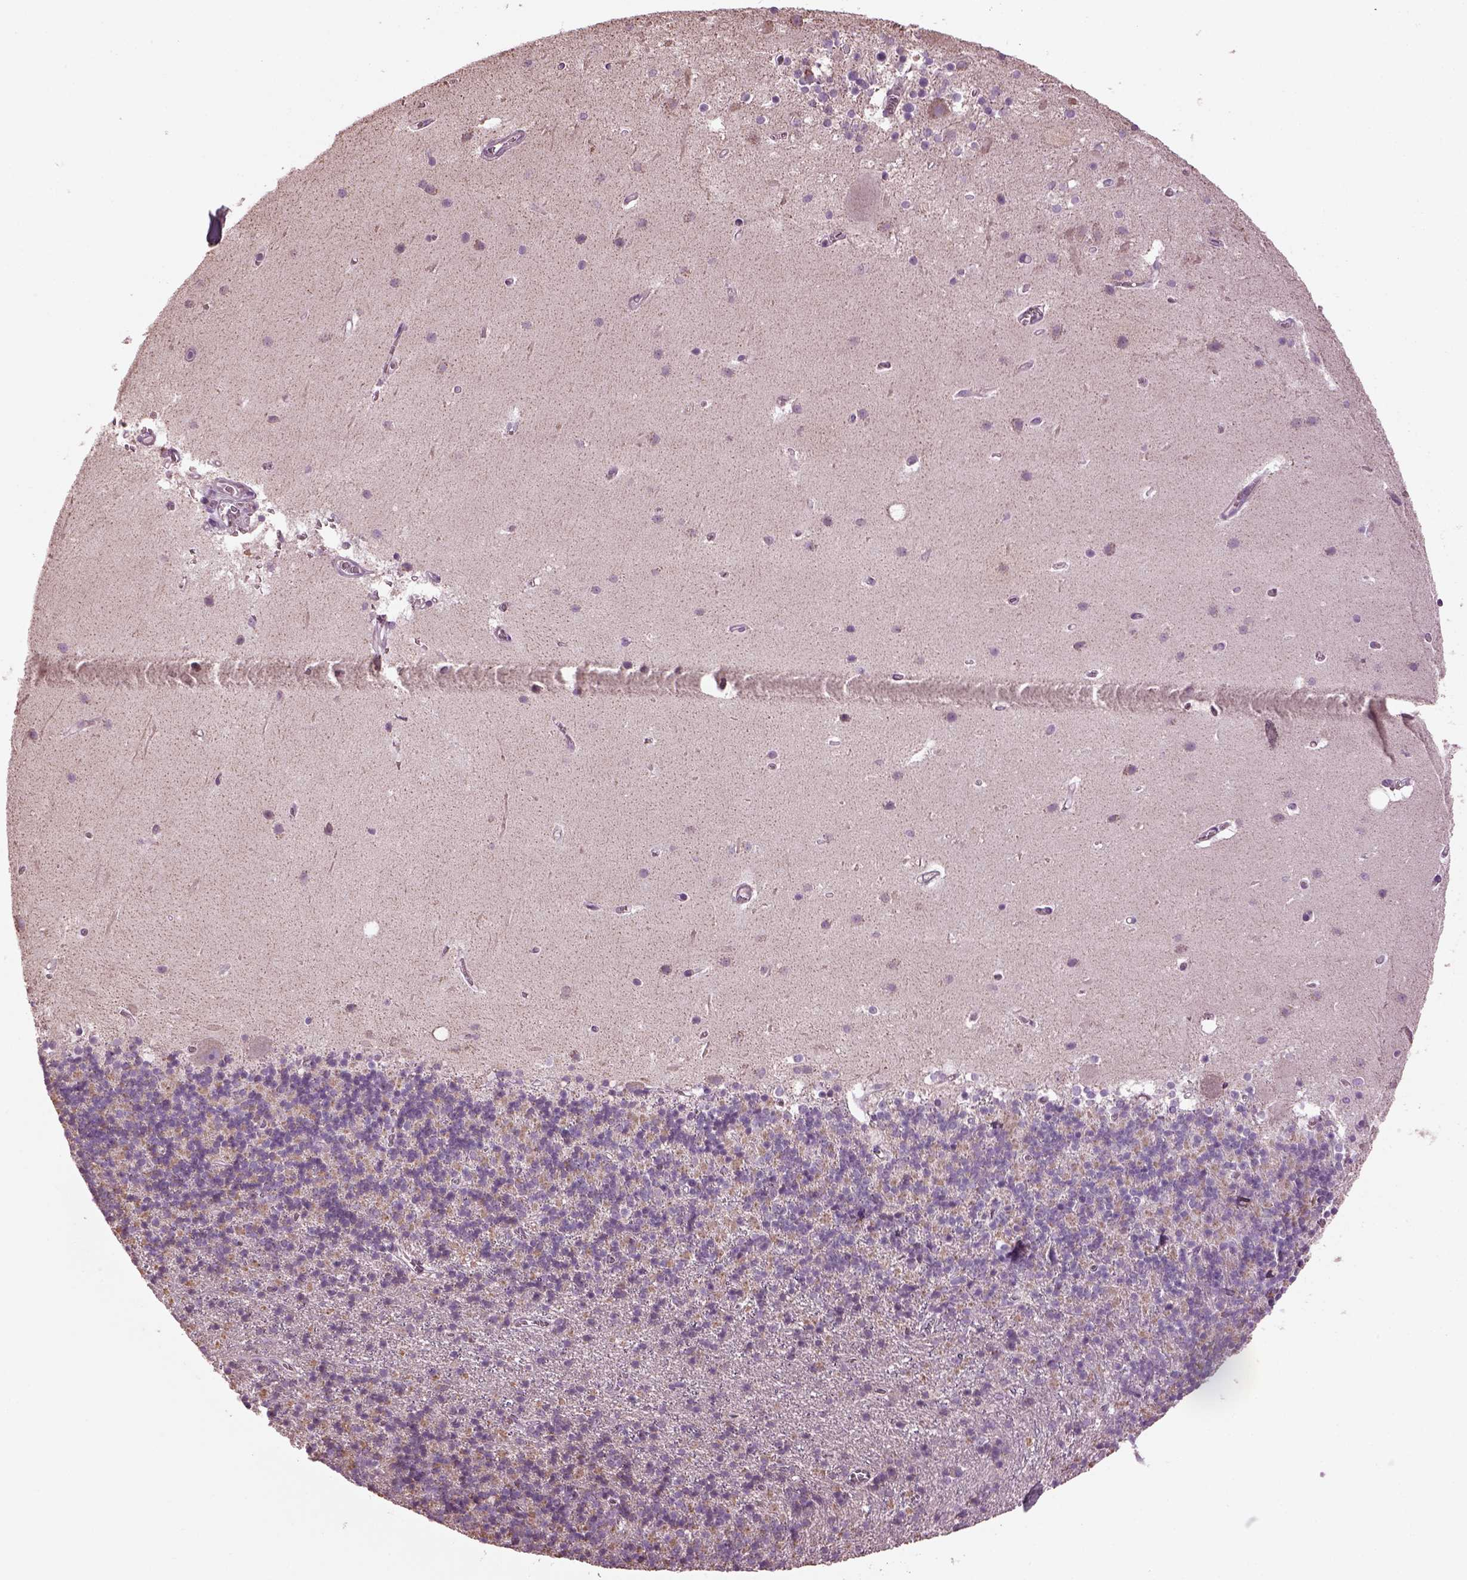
{"staining": {"intensity": "negative", "quantity": "none", "location": "none"}, "tissue": "cerebellum", "cell_type": "Cells in granular layer", "image_type": "normal", "snomed": [{"axis": "morphology", "description": "Normal tissue, NOS"}, {"axis": "topography", "description": "Cerebellum"}], "caption": "An immunohistochemistry image of normal cerebellum is shown. There is no staining in cells in granular layer of cerebellum. (DAB (3,3'-diaminobenzidine) IHC with hematoxylin counter stain).", "gene": "SPATA7", "patient": {"sex": "male", "age": 70}}